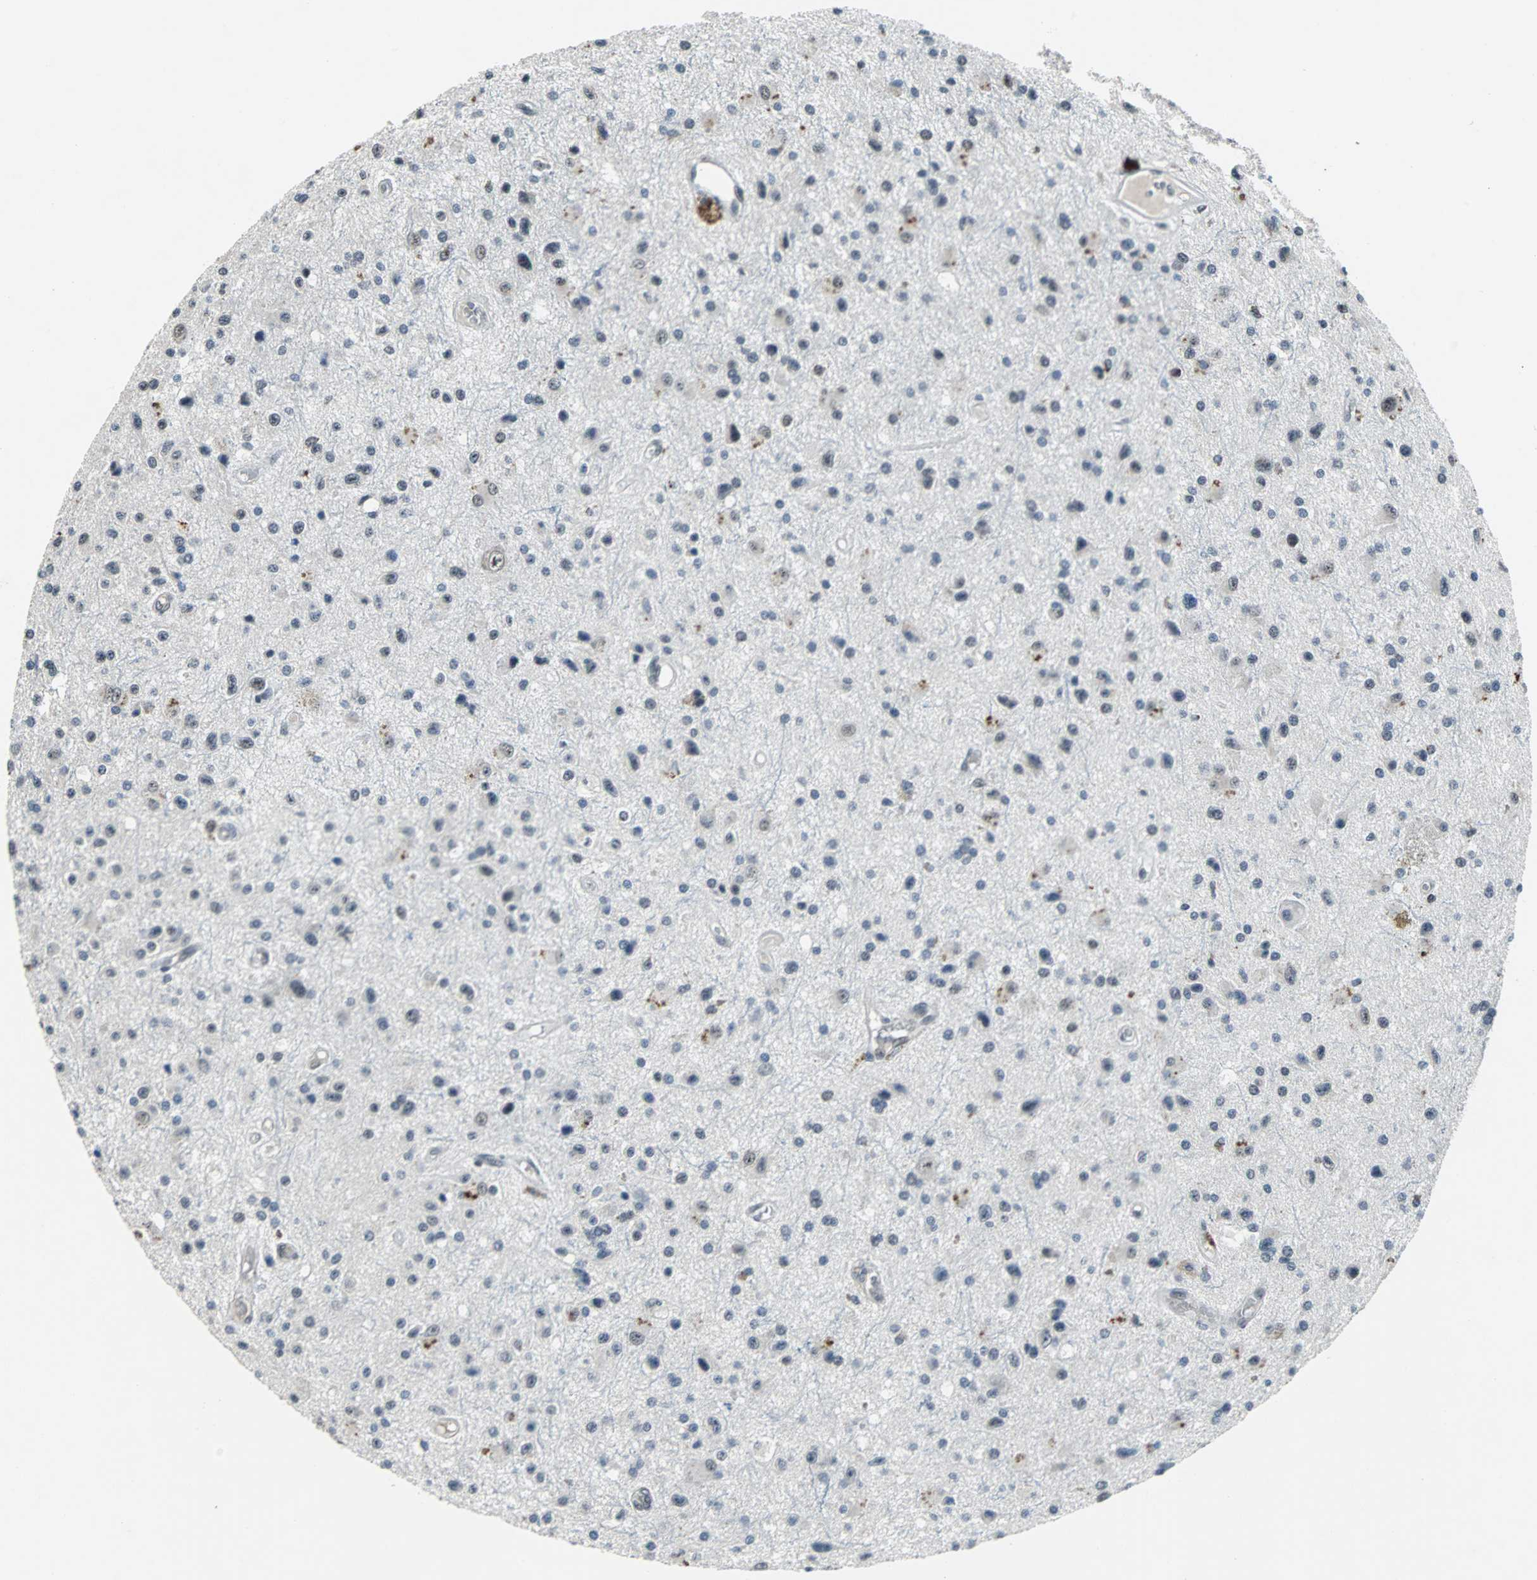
{"staining": {"intensity": "weak", "quantity": "<25%", "location": "cytoplasmic/membranous,nuclear"}, "tissue": "glioma", "cell_type": "Tumor cells", "image_type": "cancer", "snomed": [{"axis": "morphology", "description": "Glioma, malignant, Low grade"}, {"axis": "topography", "description": "Brain"}], "caption": "Immunohistochemistry image of neoplastic tissue: malignant glioma (low-grade) stained with DAB displays no significant protein staining in tumor cells. (Stains: DAB immunohistochemistry (IHC) with hematoxylin counter stain, Microscopy: brightfield microscopy at high magnification).", "gene": "USP28", "patient": {"sex": "male", "age": 58}}